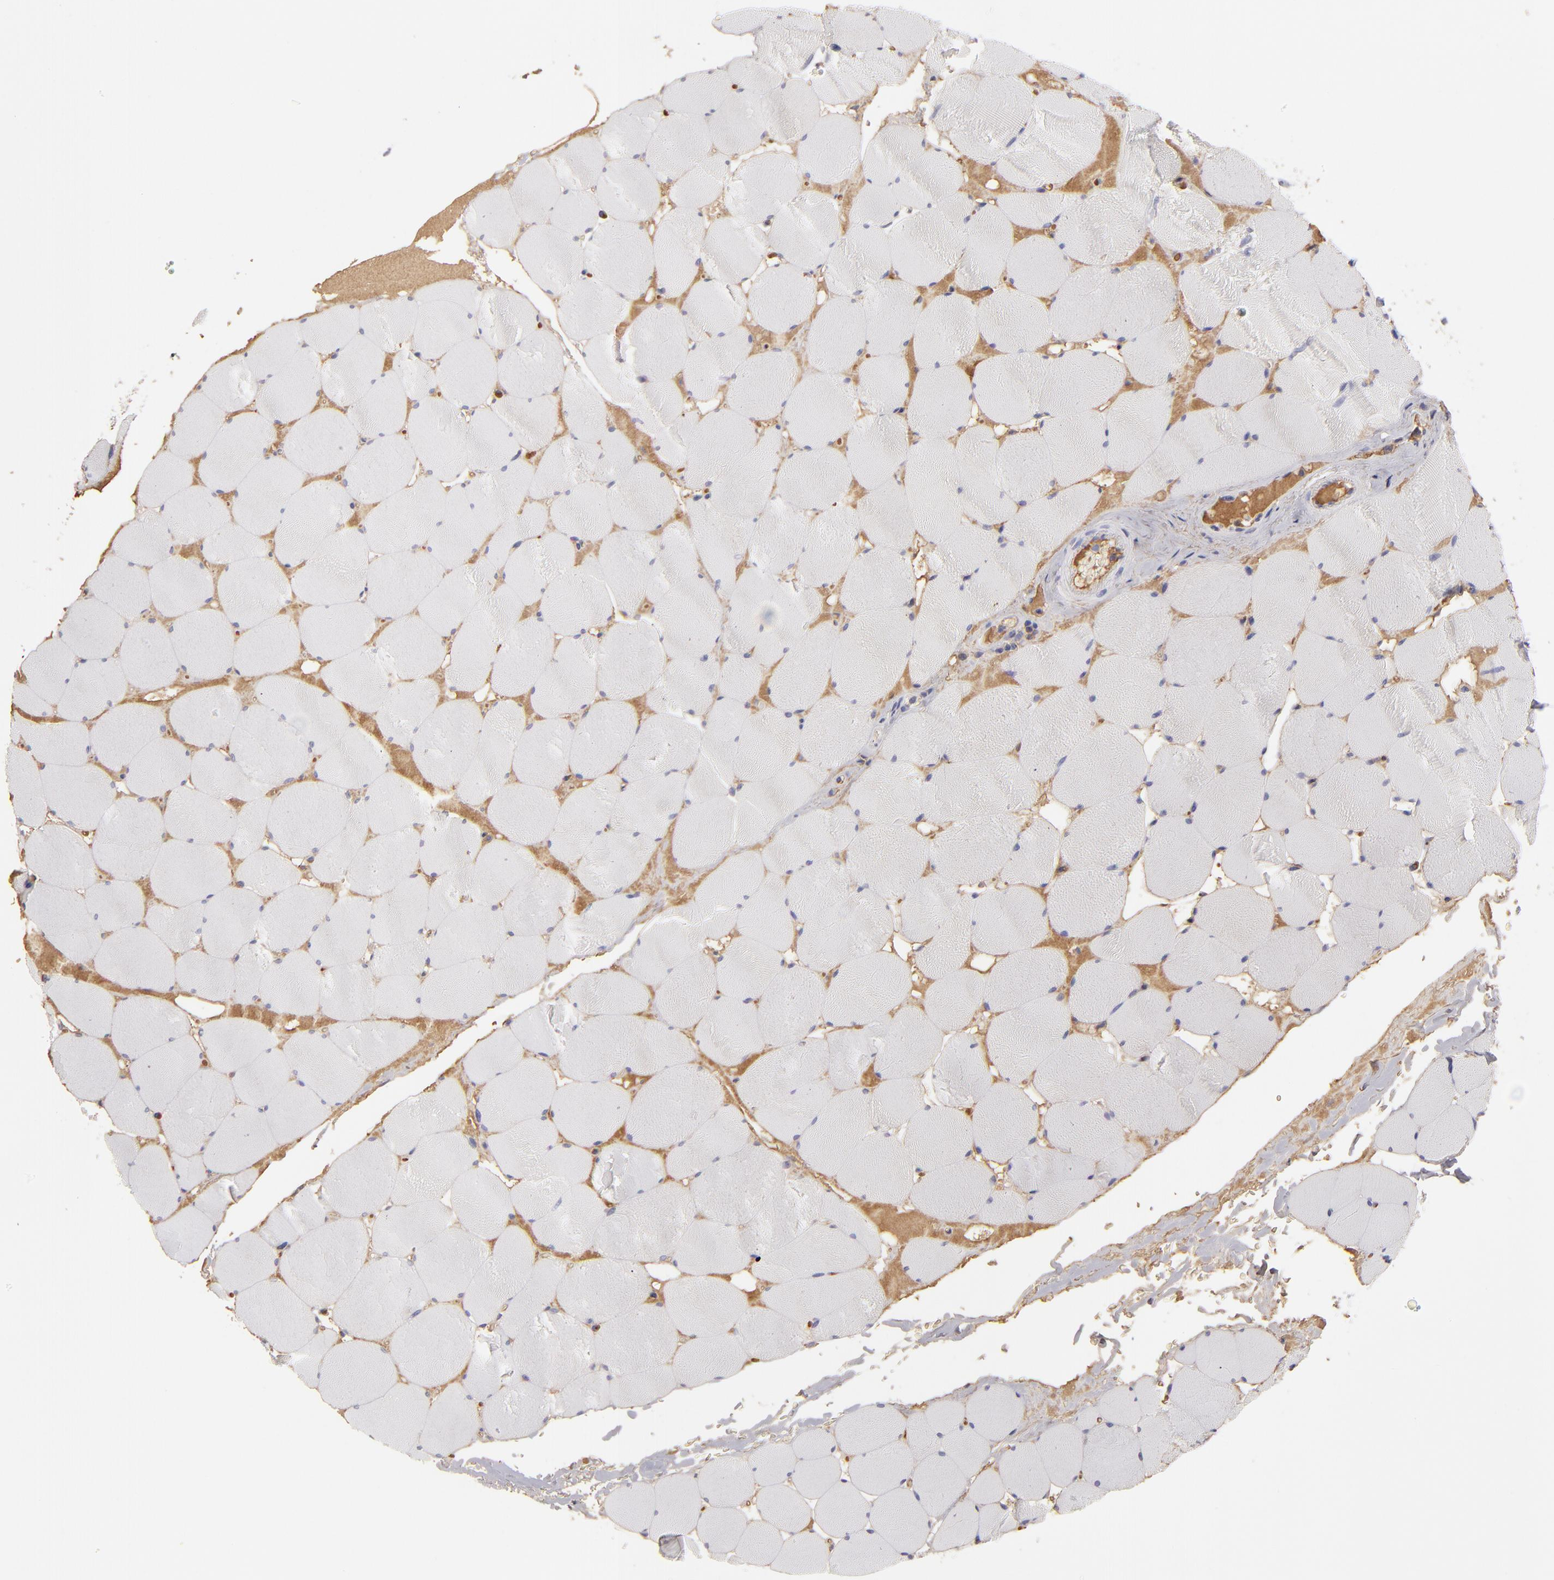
{"staining": {"intensity": "negative", "quantity": "none", "location": "none"}, "tissue": "skeletal muscle", "cell_type": "Myocytes", "image_type": "normal", "snomed": [{"axis": "morphology", "description": "Normal tissue, NOS"}, {"axis": "topography", "description": "Skeletal muscle"}], "caption": "This is a micrograph of immunohistochemistry (IHC) staining of unremarkable skeletal muscle, which shows no expression in myocytes. Nuclei are stained in blue.", "gene": "ABCC4", "patient": {"sex": "male", "age": 62}}